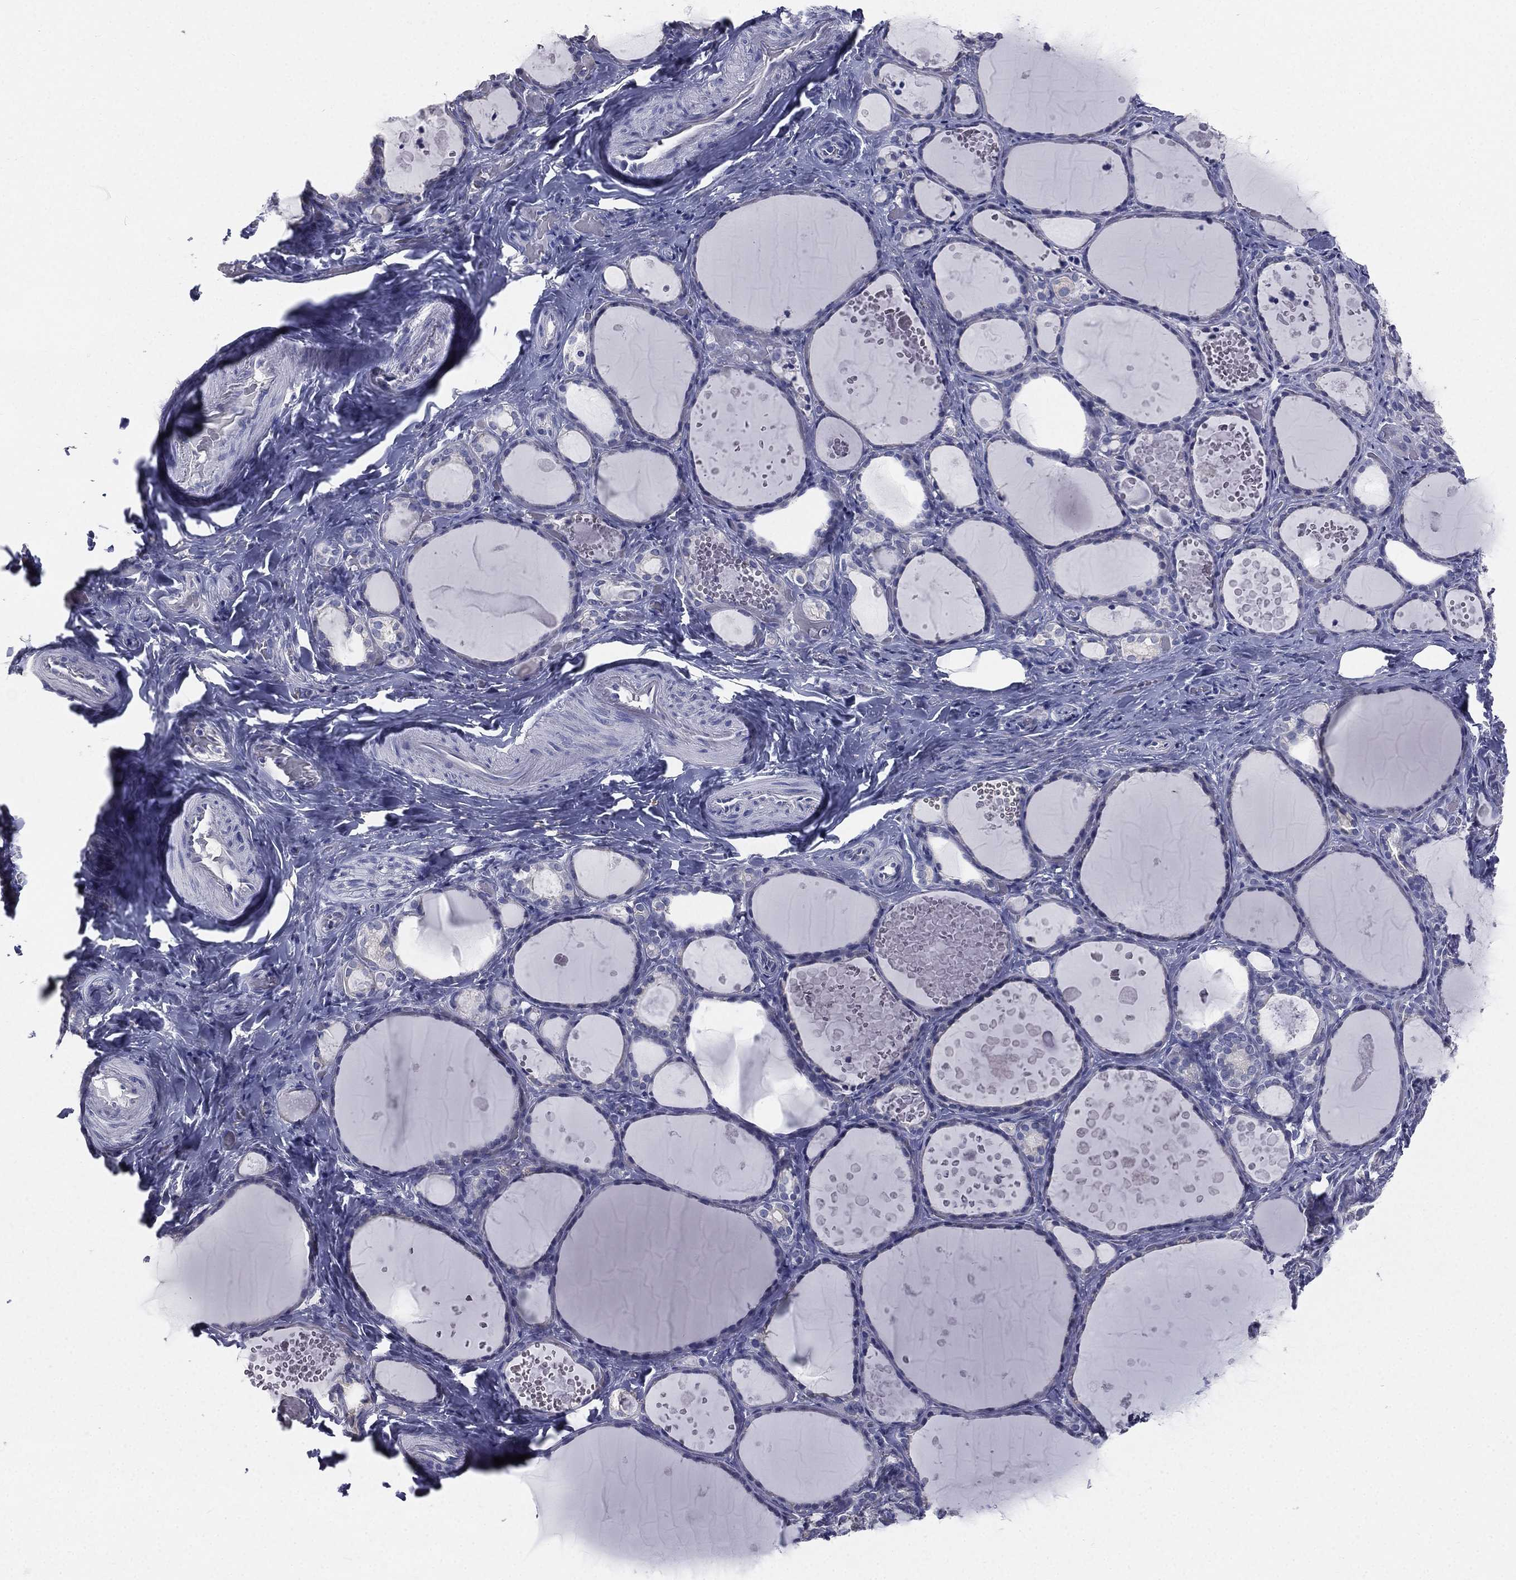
{"staining": {"intensity": "negative", "quantity": "none", "location": "none"}, "tissue": "thyroid gland", "cell_type": "Glandular cells", "image_type": "normal", "snomed": [{"axis": "morphology", "description": "Normal tissue, NOS"}, {"axis": "topography", "description": "Thyroid gland"}], "caption": "IHC of benign human thyroid gland displays no expression in glandular cells. The staining is performed using DAB (3,3'-diaminobenzidine) brown chromogen with nuclei counter-stained in using hematoxylin.", "gene": "MUC13", "patient": {"sex": "female", "age": 56}}